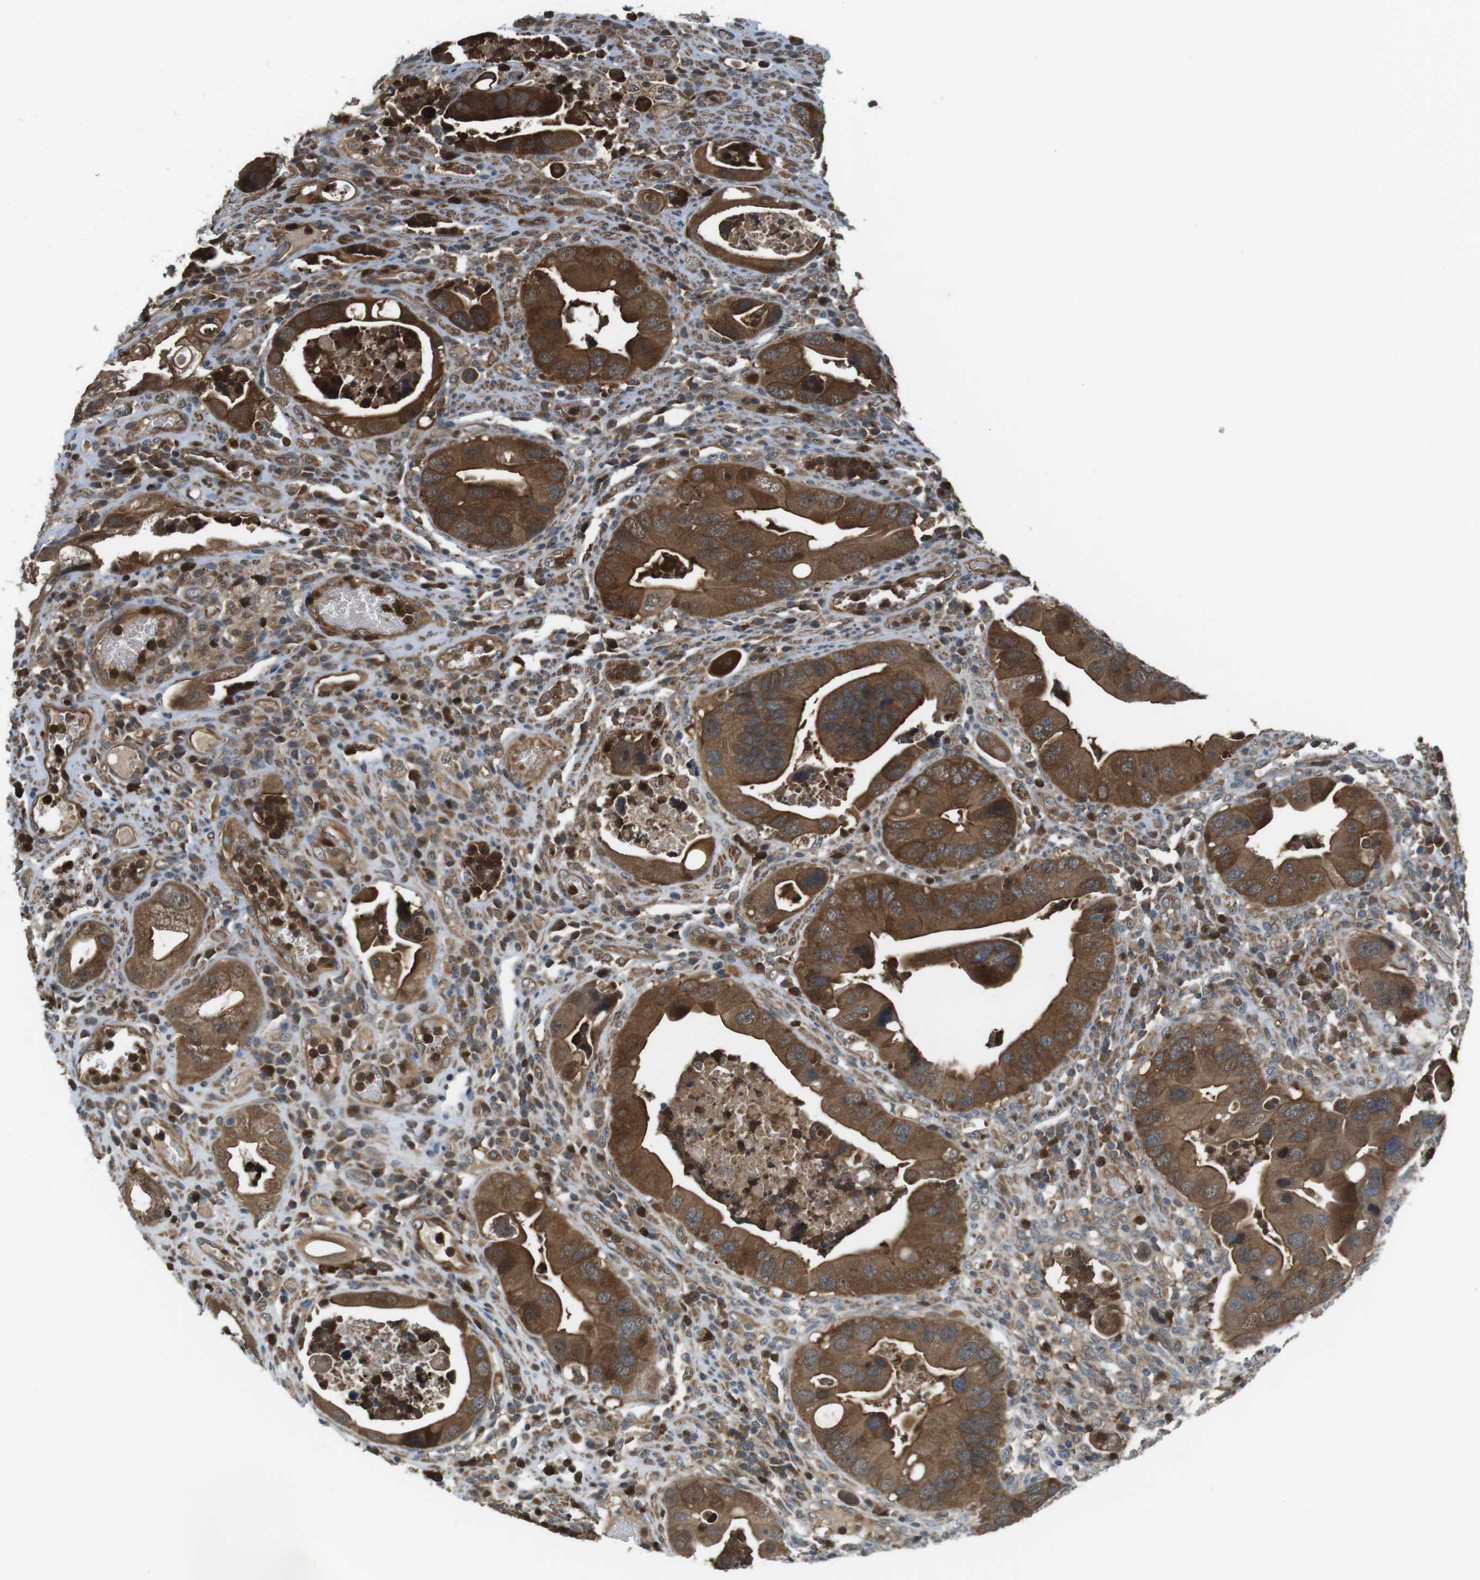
{"staining": {"intensity": "strong", "quantity": ">75%", "location": "cytoplasmic/membranous"}, "tissue": "colorectal cancer", "cell_type": "Tumor cells", "image_type": "cancer", "snomed": [{"axis": "morphology", "description": "Adenocarcinoma, NOS"}, {"axis": "topography", "description": "Rectum"}], "caption": "Protein expression analysis of colorectal cancer displays strong cytoplasmic/membranous staining in about >75% of tumor cells.", "gene": "LRRC3B", "patient": {"sex": "female", "age": 57}}